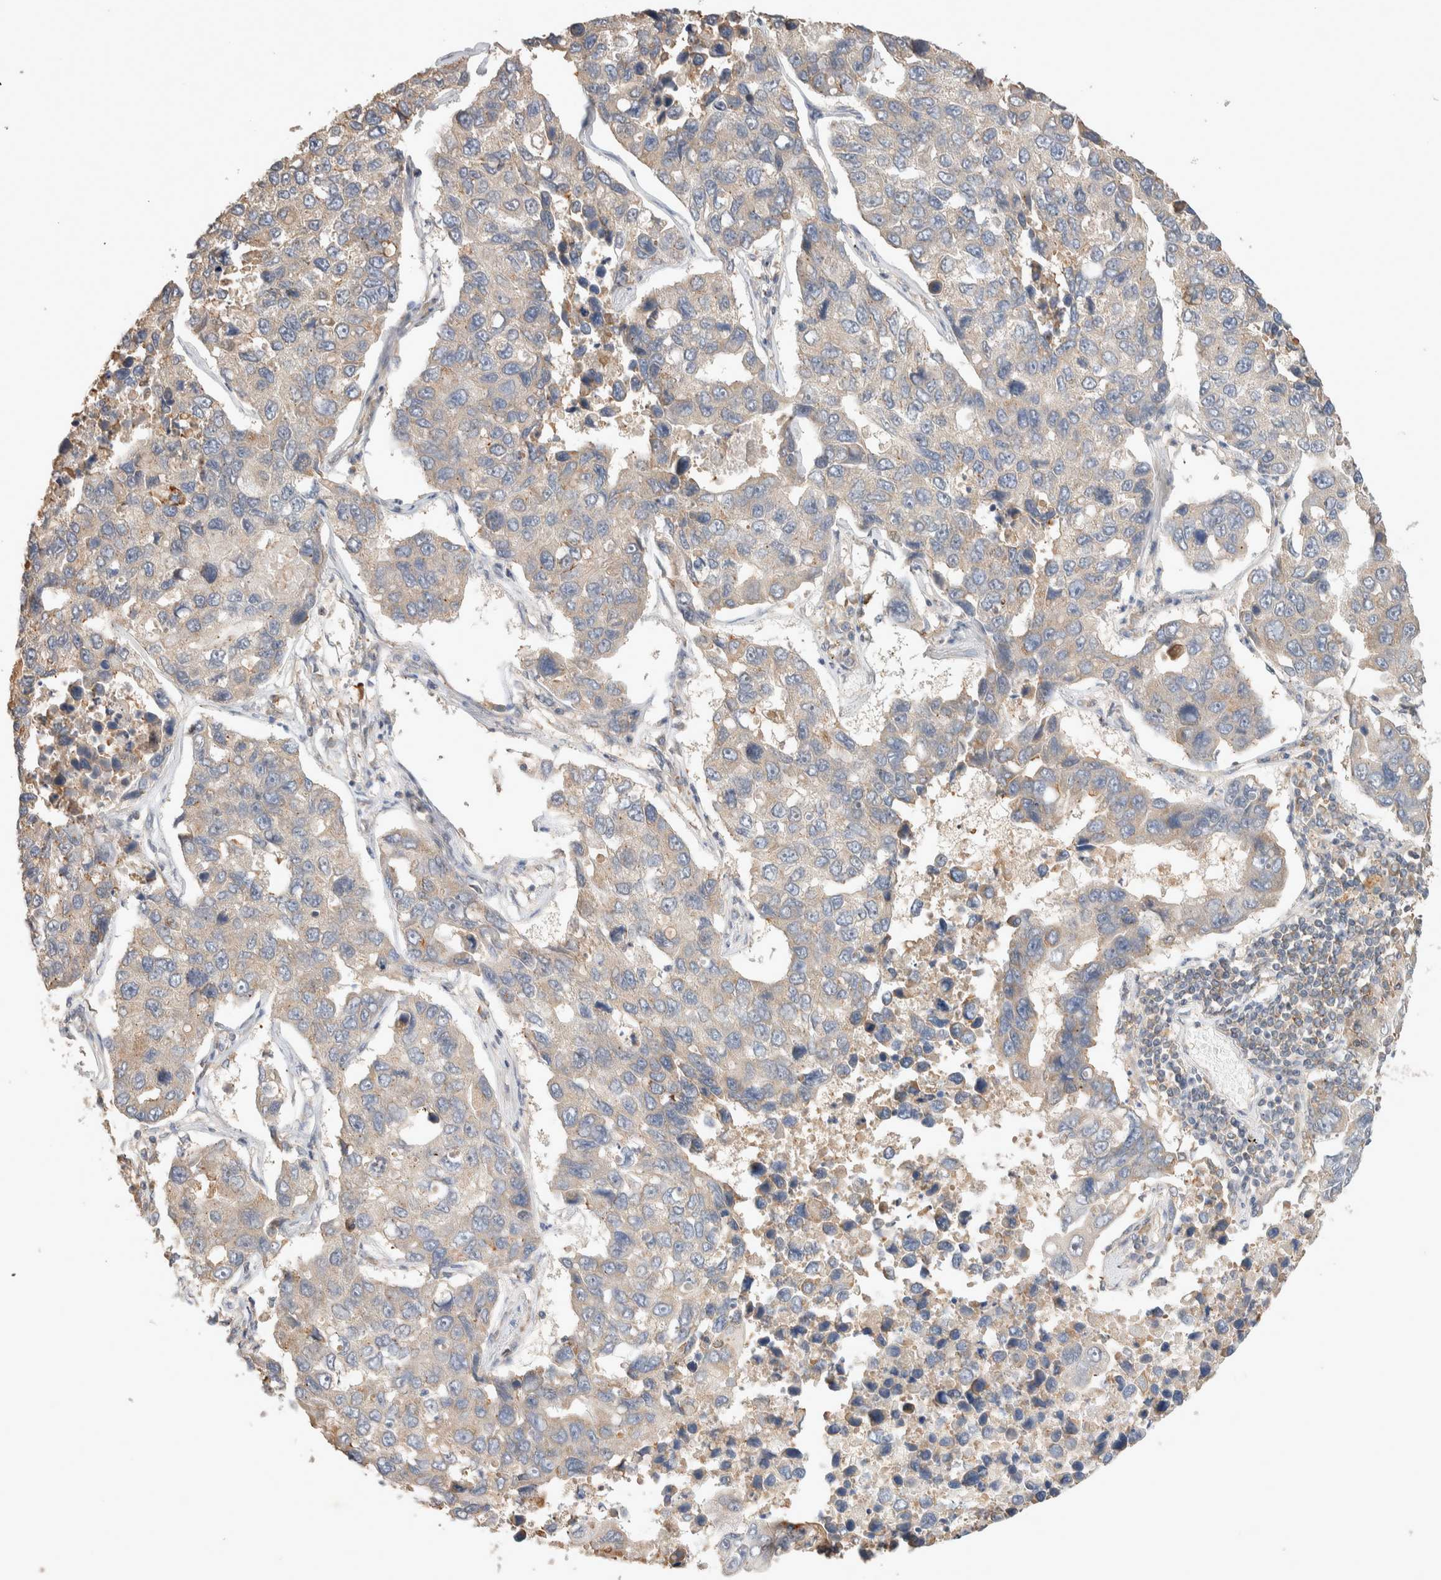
{"staining": {"intensity": "weak", "quantity": "<25%", "location": "cytoplasmic/membranous"}, "tissue": "lung cancer", "cell_type": "Tumor cells", "image_type": "cancer", "snomed": [{"axis": "morphology", "description": "Adenocarcinoma, NOS"}, {"axis": "topography", "description": "Lung"}], "caption": "Immunohistochemical staining of adenocarcinoma (lung) reveals no significant positivity in tumor cells.", "gene": "DEPTOR", "patient": {"sex": "male", "age": 64}}